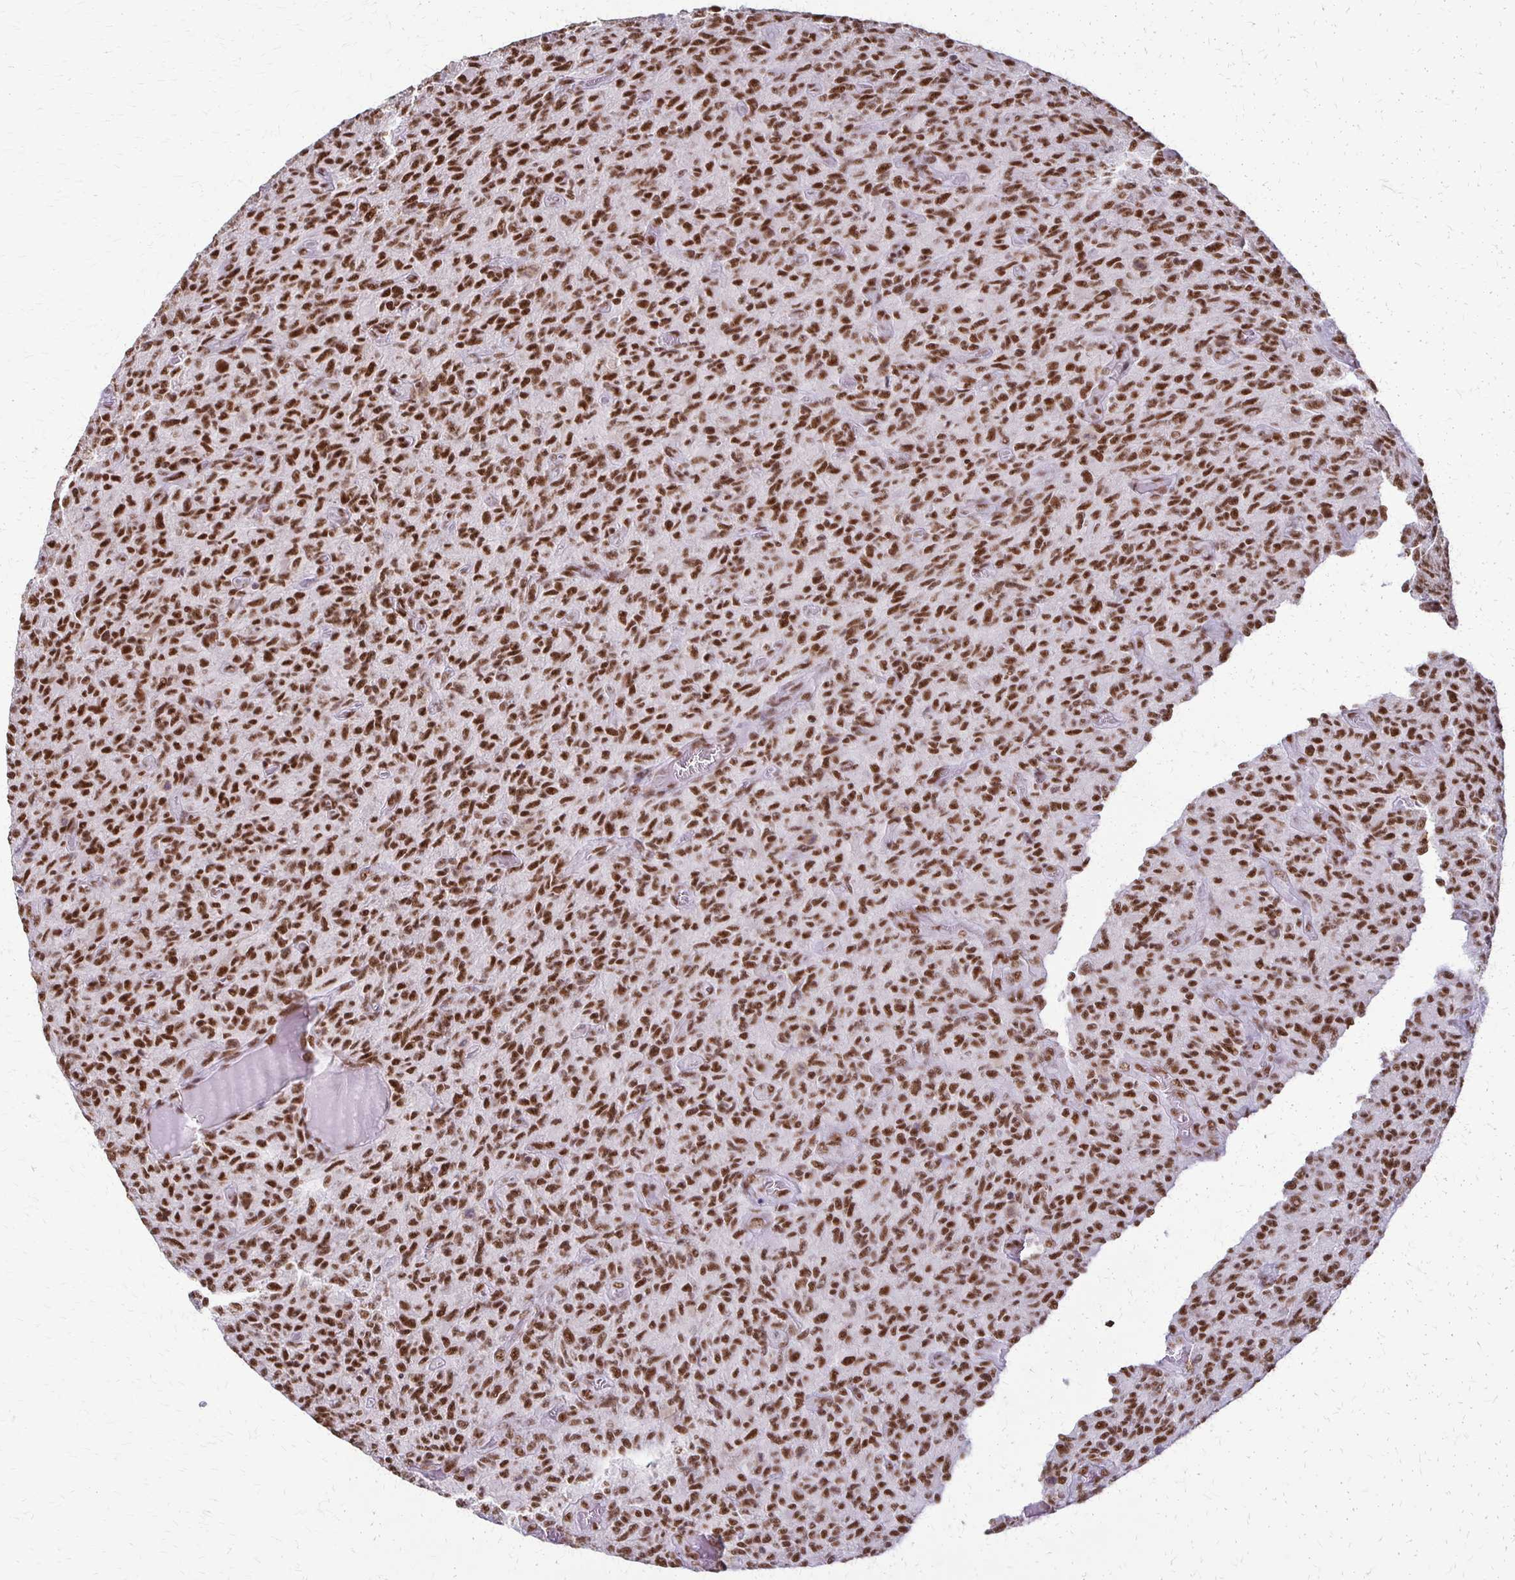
{"staining": {"intensity": "strong", "quantity": ">75%", "location": "nuclear"}, "tissue": "glioma", "cell_type": "Tumor cells", "image_type": "cancer", "snomed": [{"axis": "morphology", "description": "Glioma, malignant, High grade"}, {"axis": "topography", "description": "Brain"}], "caption": "Immunohistochemistry image of glioma stained for a protein (brown), which exhibits high levels of strong nuclear expression in approximately >75% of tumor cells.", "gene": "XRCC6", "patient": {"sex": "male", "age": 61}}